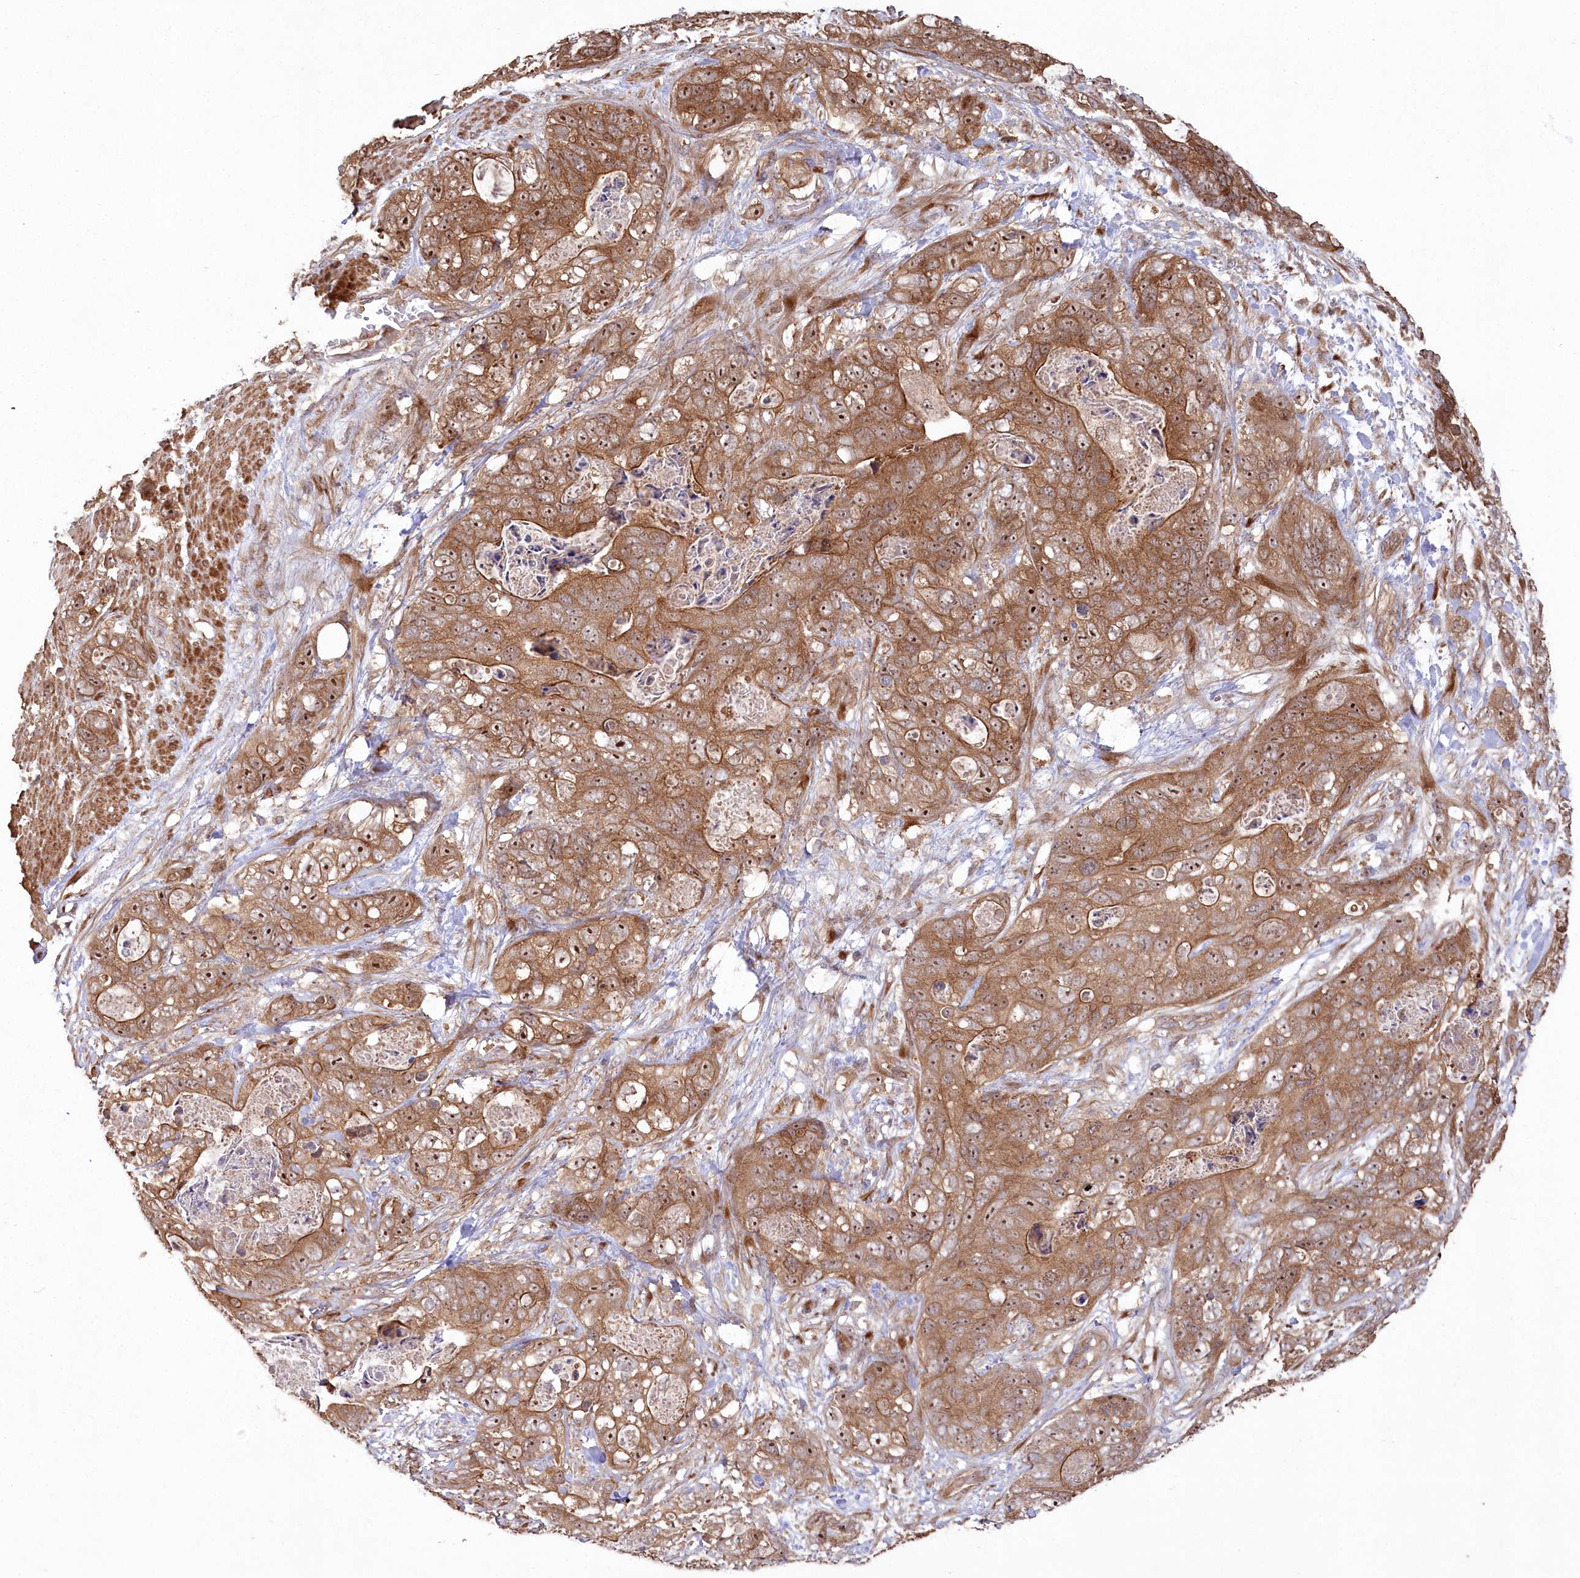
{"staining": {"intensity": "moderate", "quantity": ">75%", "location": "cytoplasmic/membranous,nuclear"}, "tissue": "stomach cancer", "cell_type": "Tumor cells", "image_type": "cancer", "snomed": [{"axis": "morphology", "description": "Normal tissue, NOS"}, {"axis": "morphology", "description": "Adenocarcinoma, NOS"}, {"axis": "topography", "description": "Stomach"}], "caption": "There is medium levels of moderate cytoplasmic/membranous and nuclear positivity in tumor cells of stomach cancer (adenocarcinoma), as demonstrated by immunohistochemical staining (brown color).", "gene": "TBCA", "patient": {"sex": "female", "age": 89}}